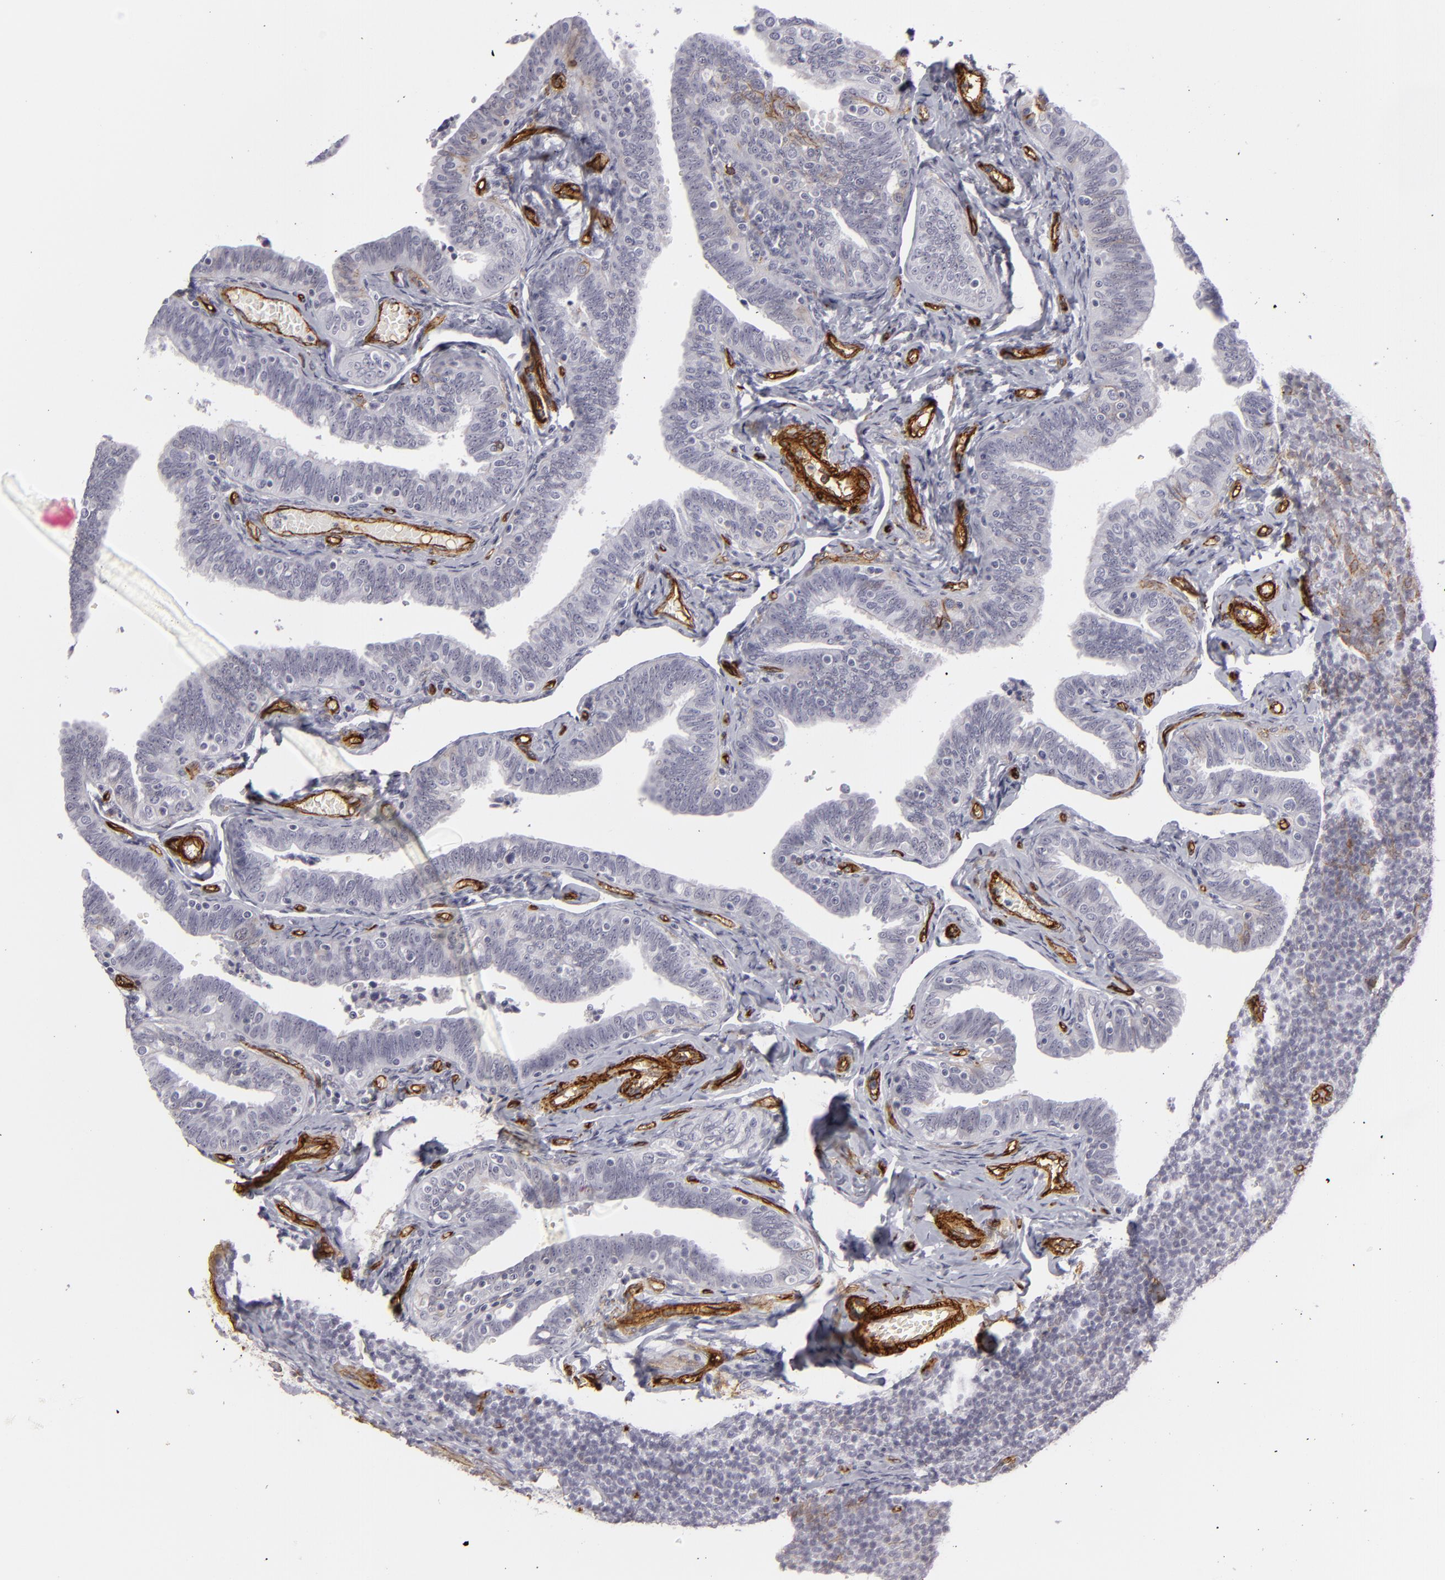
{"staining": {"intensity": "negative", "quantity": "none", "location": "none"}, "tissue": "fallopian tube", "cell_type": "Glandular cells", "image_type": "normal", "snomed": [{"axis": "morphology", "description": "Normal tissue, NOS"}, {"axis": "topography", "description": "Fallopian tube"}, {"axis": "topography", "description": "Ovary"}], "caption": "The immunohistochemistry (IHC) histopathology image has no significant positivity in glandular cells of fallopian tube. (DAB (3,3'-diaminobenzidine) IHC visualized using brightfield microscopy, high magnification).", "gene": "MCAM", "patient": {"sex": "female", "age": 69}}